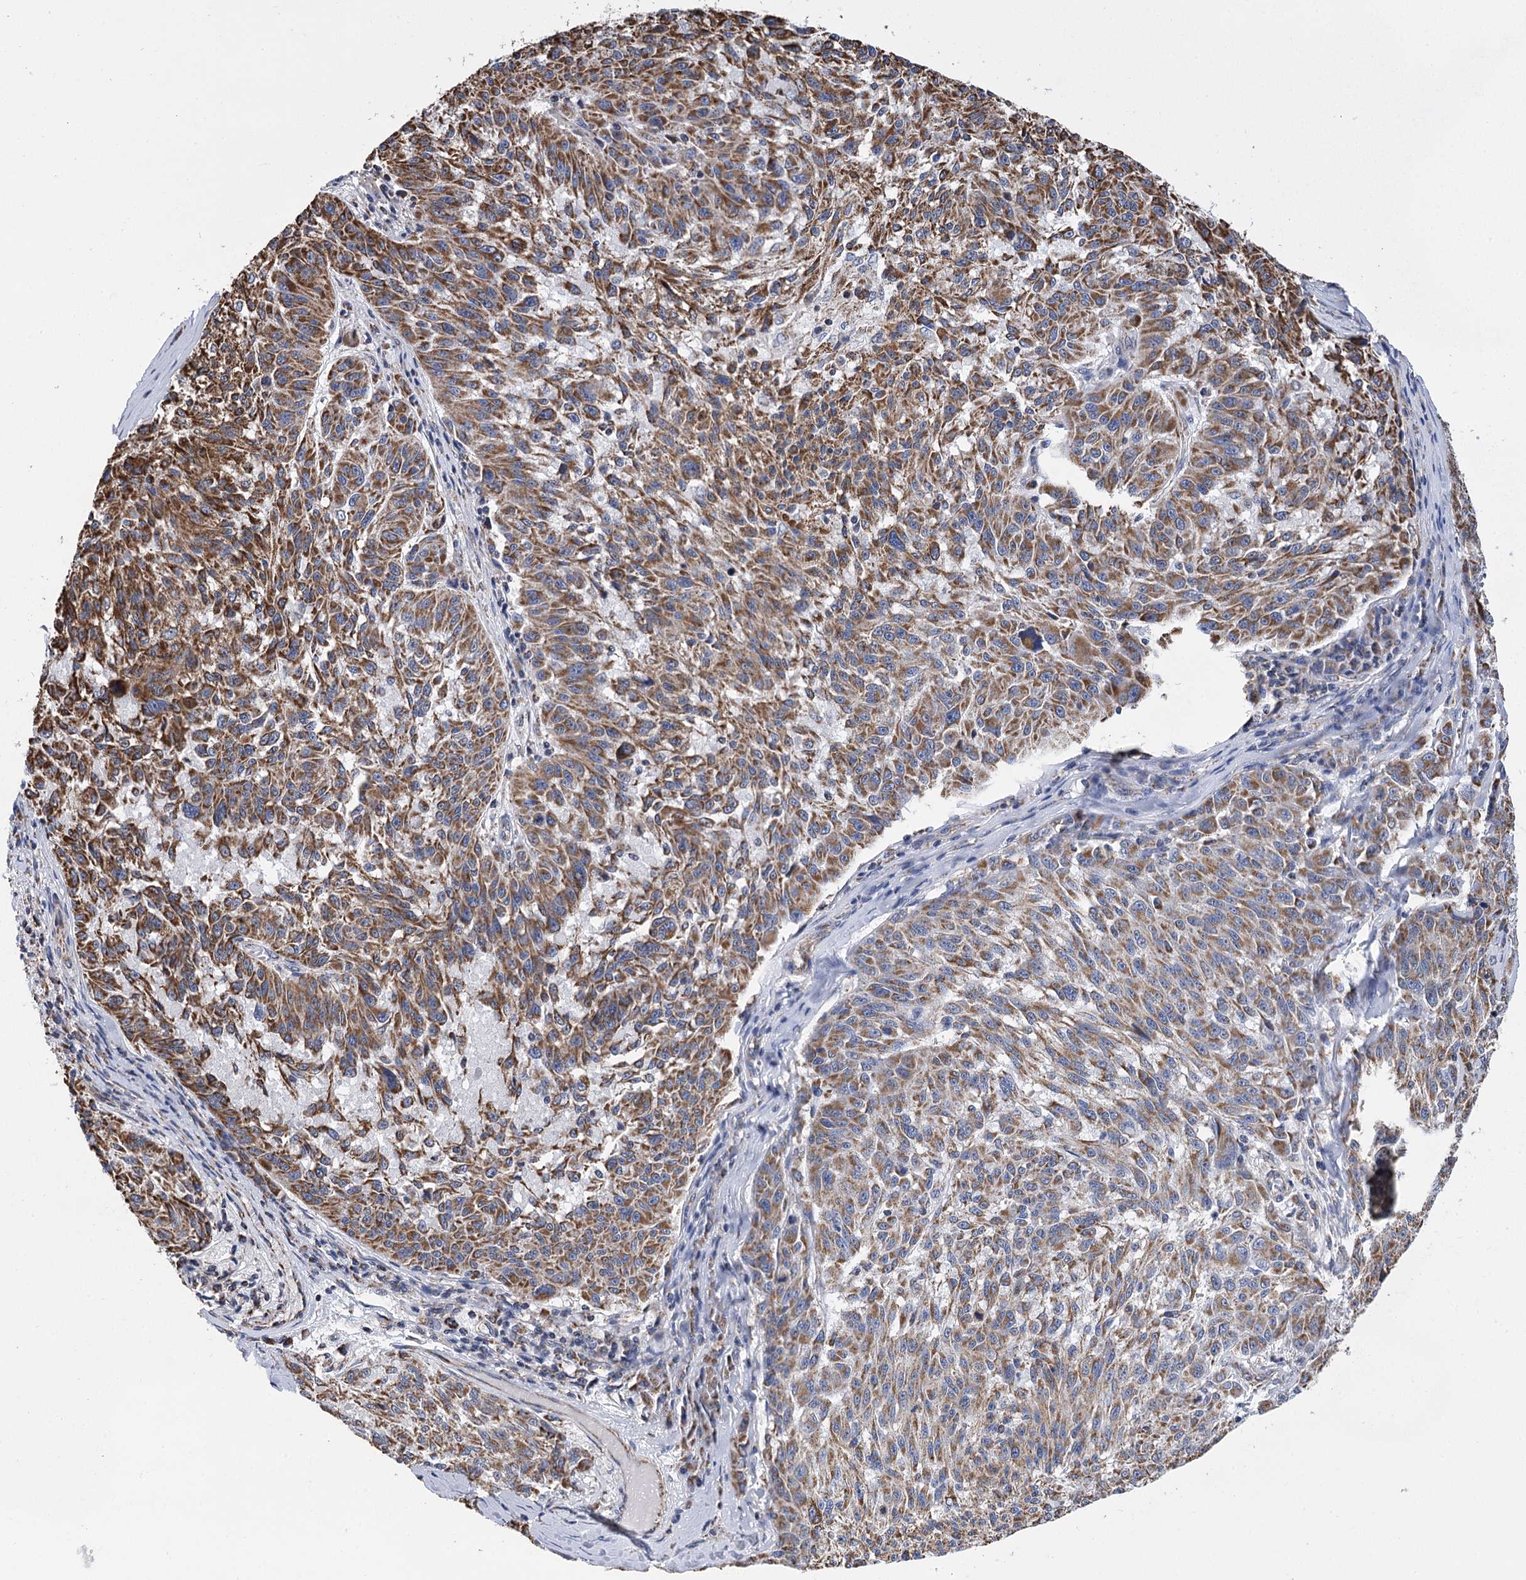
{"staining": {"intensity": "moderate", "quantity": ">75%", "location": "cytoplasmic/membranous"}, "tissue": "melanoma", "cell_type": "Tumor cells", "image_type": "cancer", "snomed": [{"axis": "morphology", "description": "Malignant melanoma, NOS"}, {"axis": "topography", "description": "Skin"}], "caption": "Malignant melanoma stained for a protein displays moderate cytoplasmic/membranous positivity in tumor cells. (DAB = brown stain, brightfield microscopy at high magnification).", "gene": "CCDC73", "patient": {"sex": "male", "age": 53}}